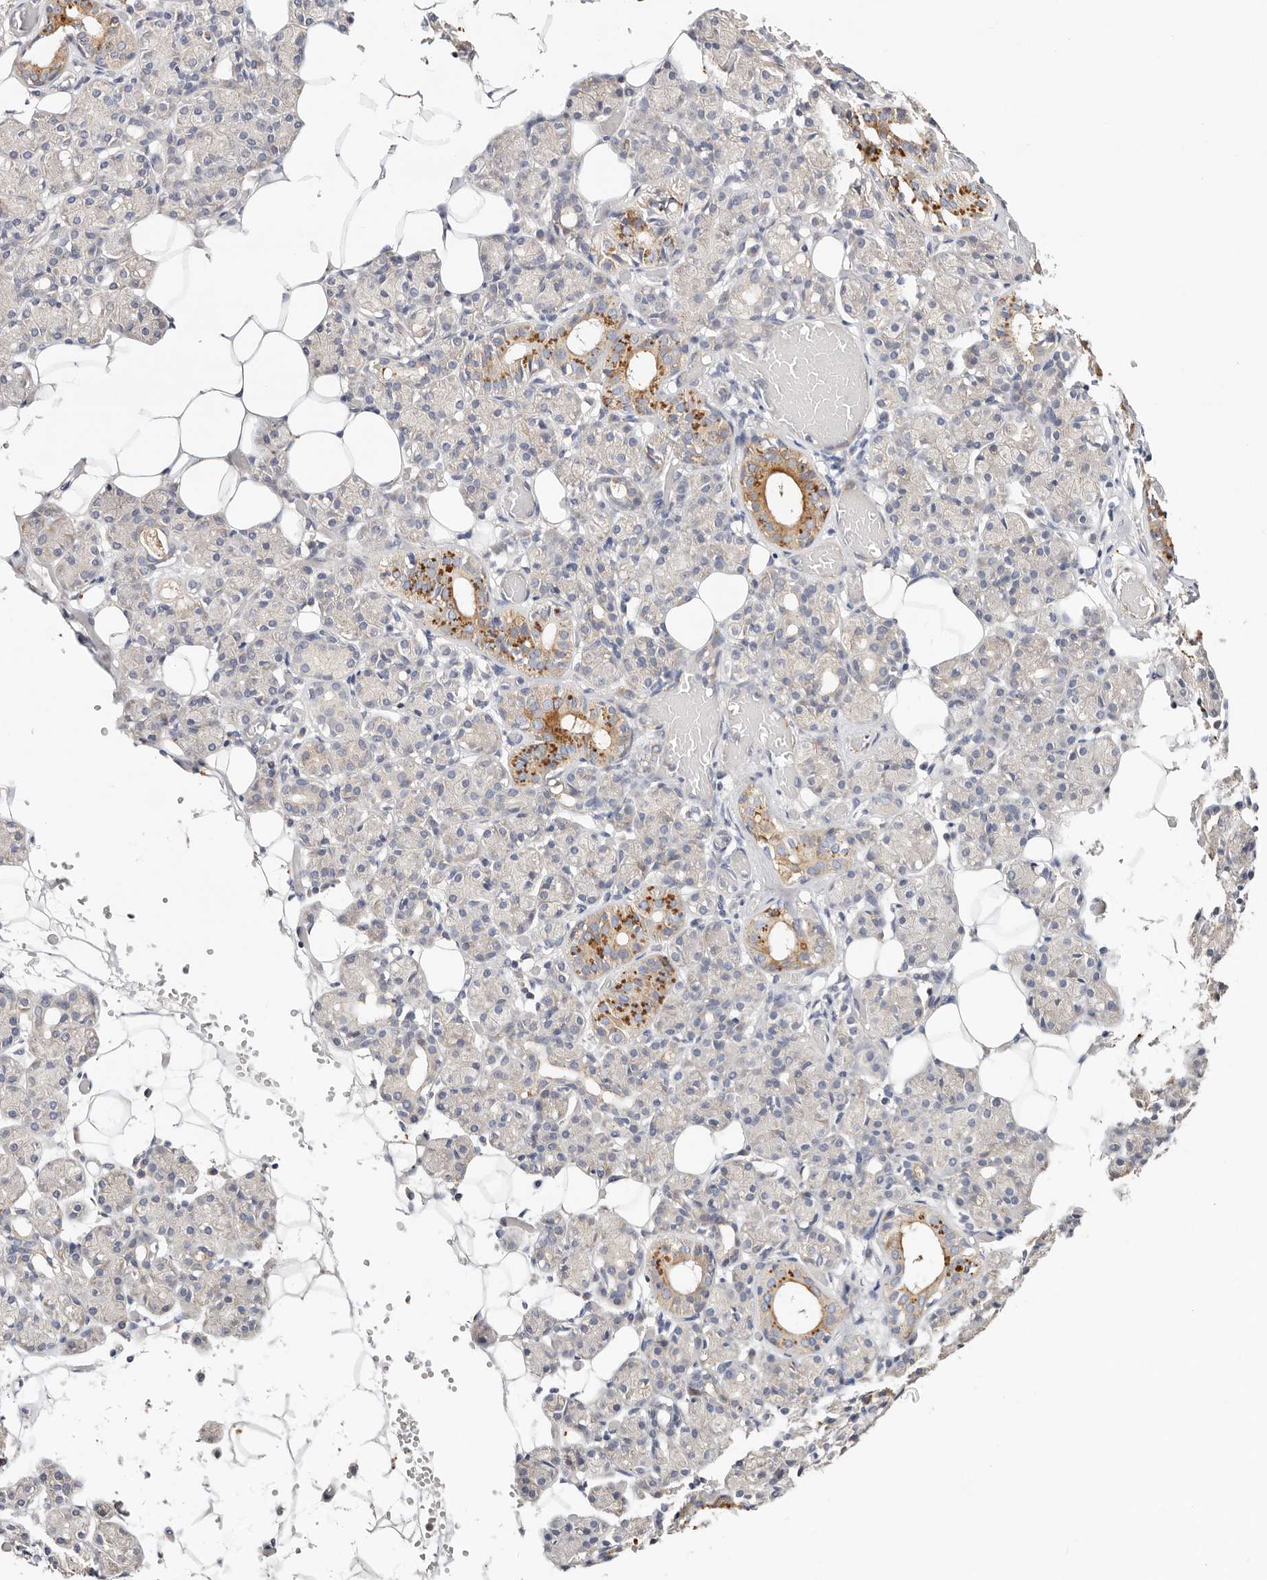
{"staining": {"intensity": "moderate", "quantity": "<25%", "location": "cytoplasmic/membranous"}, "tissue": "salivary gland", "cell_type": "Glandular cells", "image_type": "normal", "snomed": [{"axis": "morphology", "description": "Normal tissue, NOS"}, {"axis": "topography", "description": "Salivary gland"}], "caption": "Normal salivary gland demonstrates moderate cytoplasmic/membranous positivity in about <25% of glandular cells, visualized by immunohistochemistry. (Stains: DAB (3,3'-diaminobenzidine) in brown, nuclei in blue, Microscopy: brightfield microscopy at high magnification).", "gene": "VIPAS39", "patient": {"sex": "male", "age": 63}}